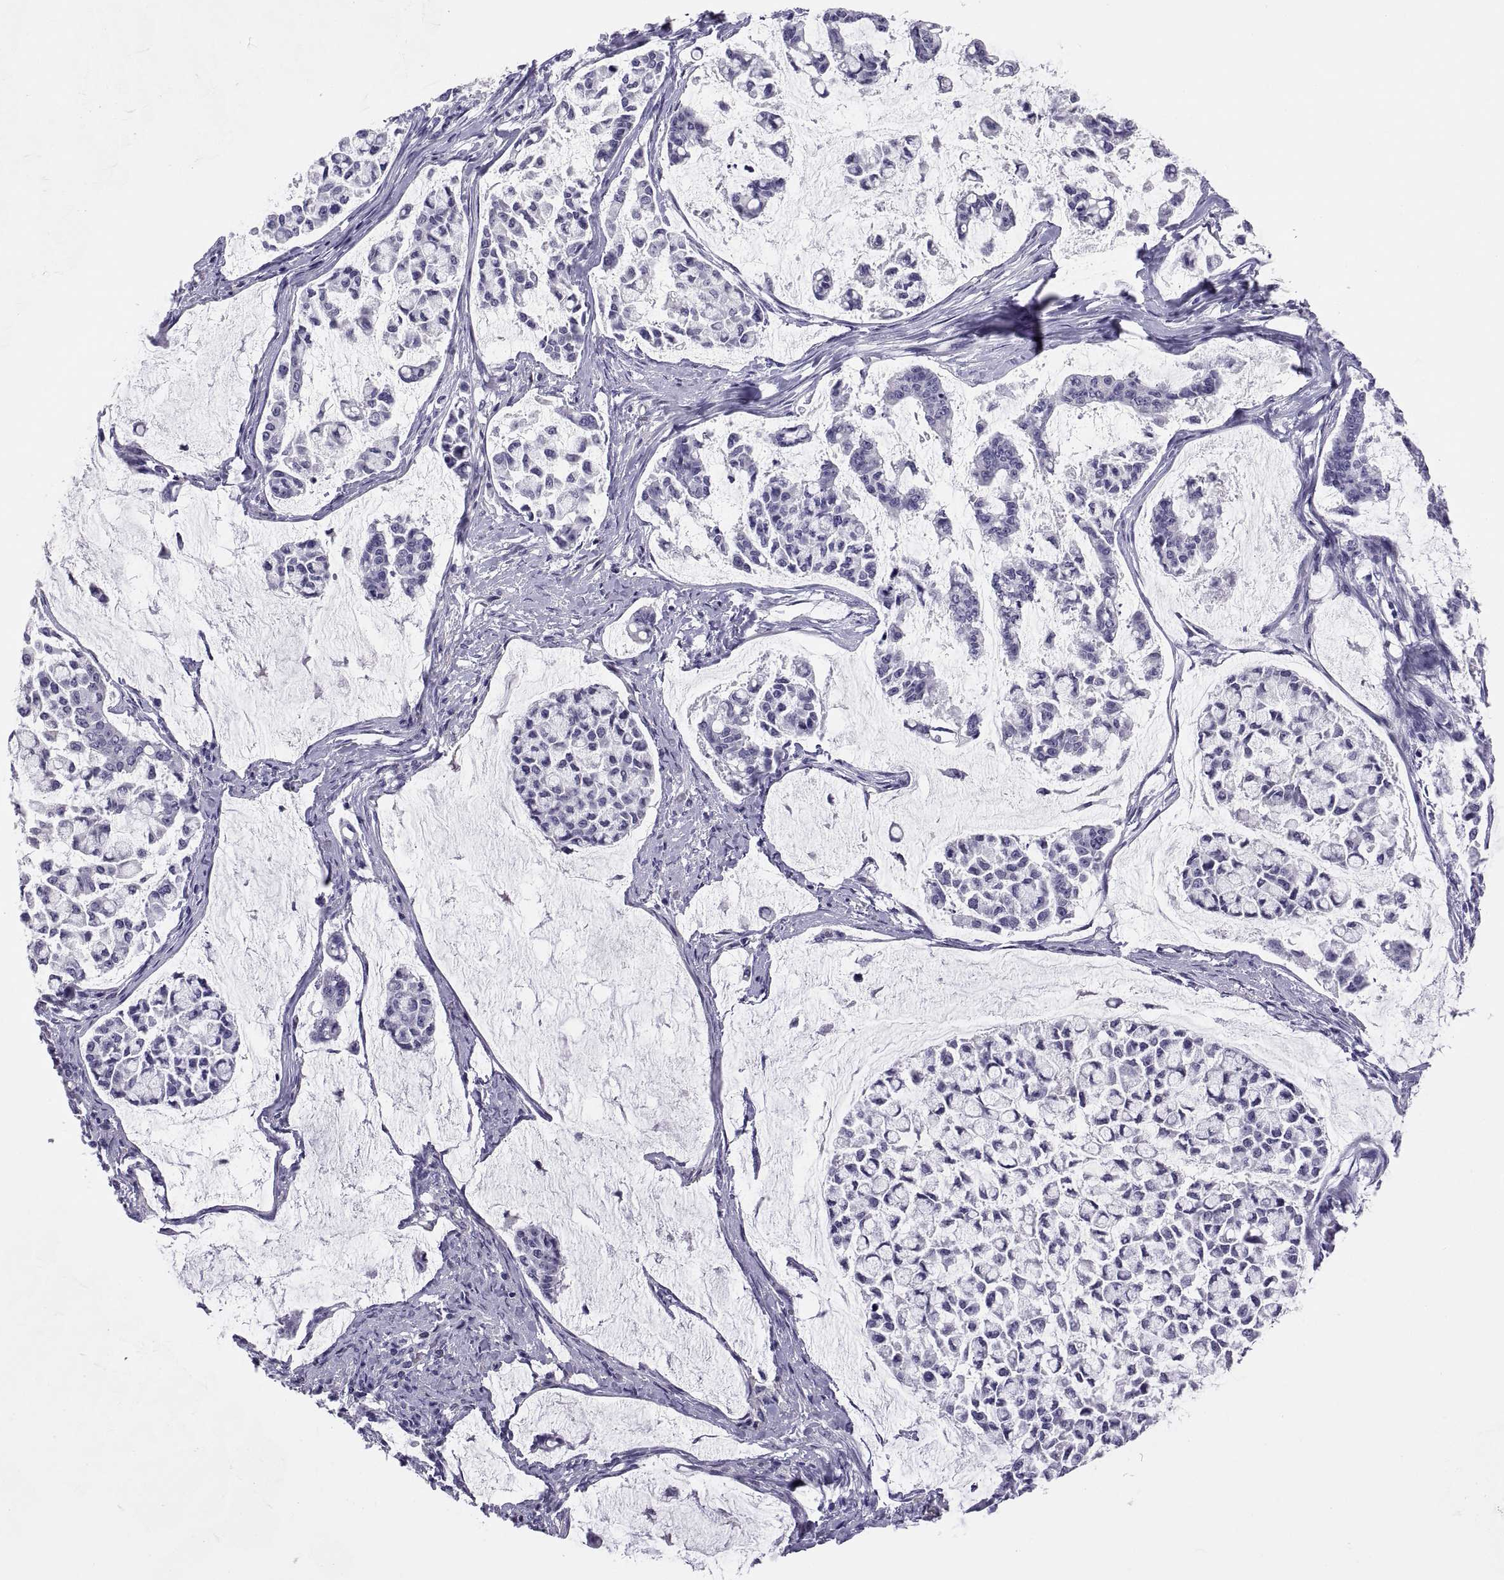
{"staining": {"intensity": "negative", "quantity": "none", "location": "none"}, "tissue": "stomach cancer", "cell_type": "Tumor cells", "image_type": "cancer", "snomed": [{"axis": "morphology", "description": "Adenocarcinoma, NOS"}, {"axis": "topography", "description": "Stomach"}], "caption": "Tumor cells show no significant protein staining in stomach cancer.", "gene": "FAM170A", "patient": {"sex": "male", "age": 82}}